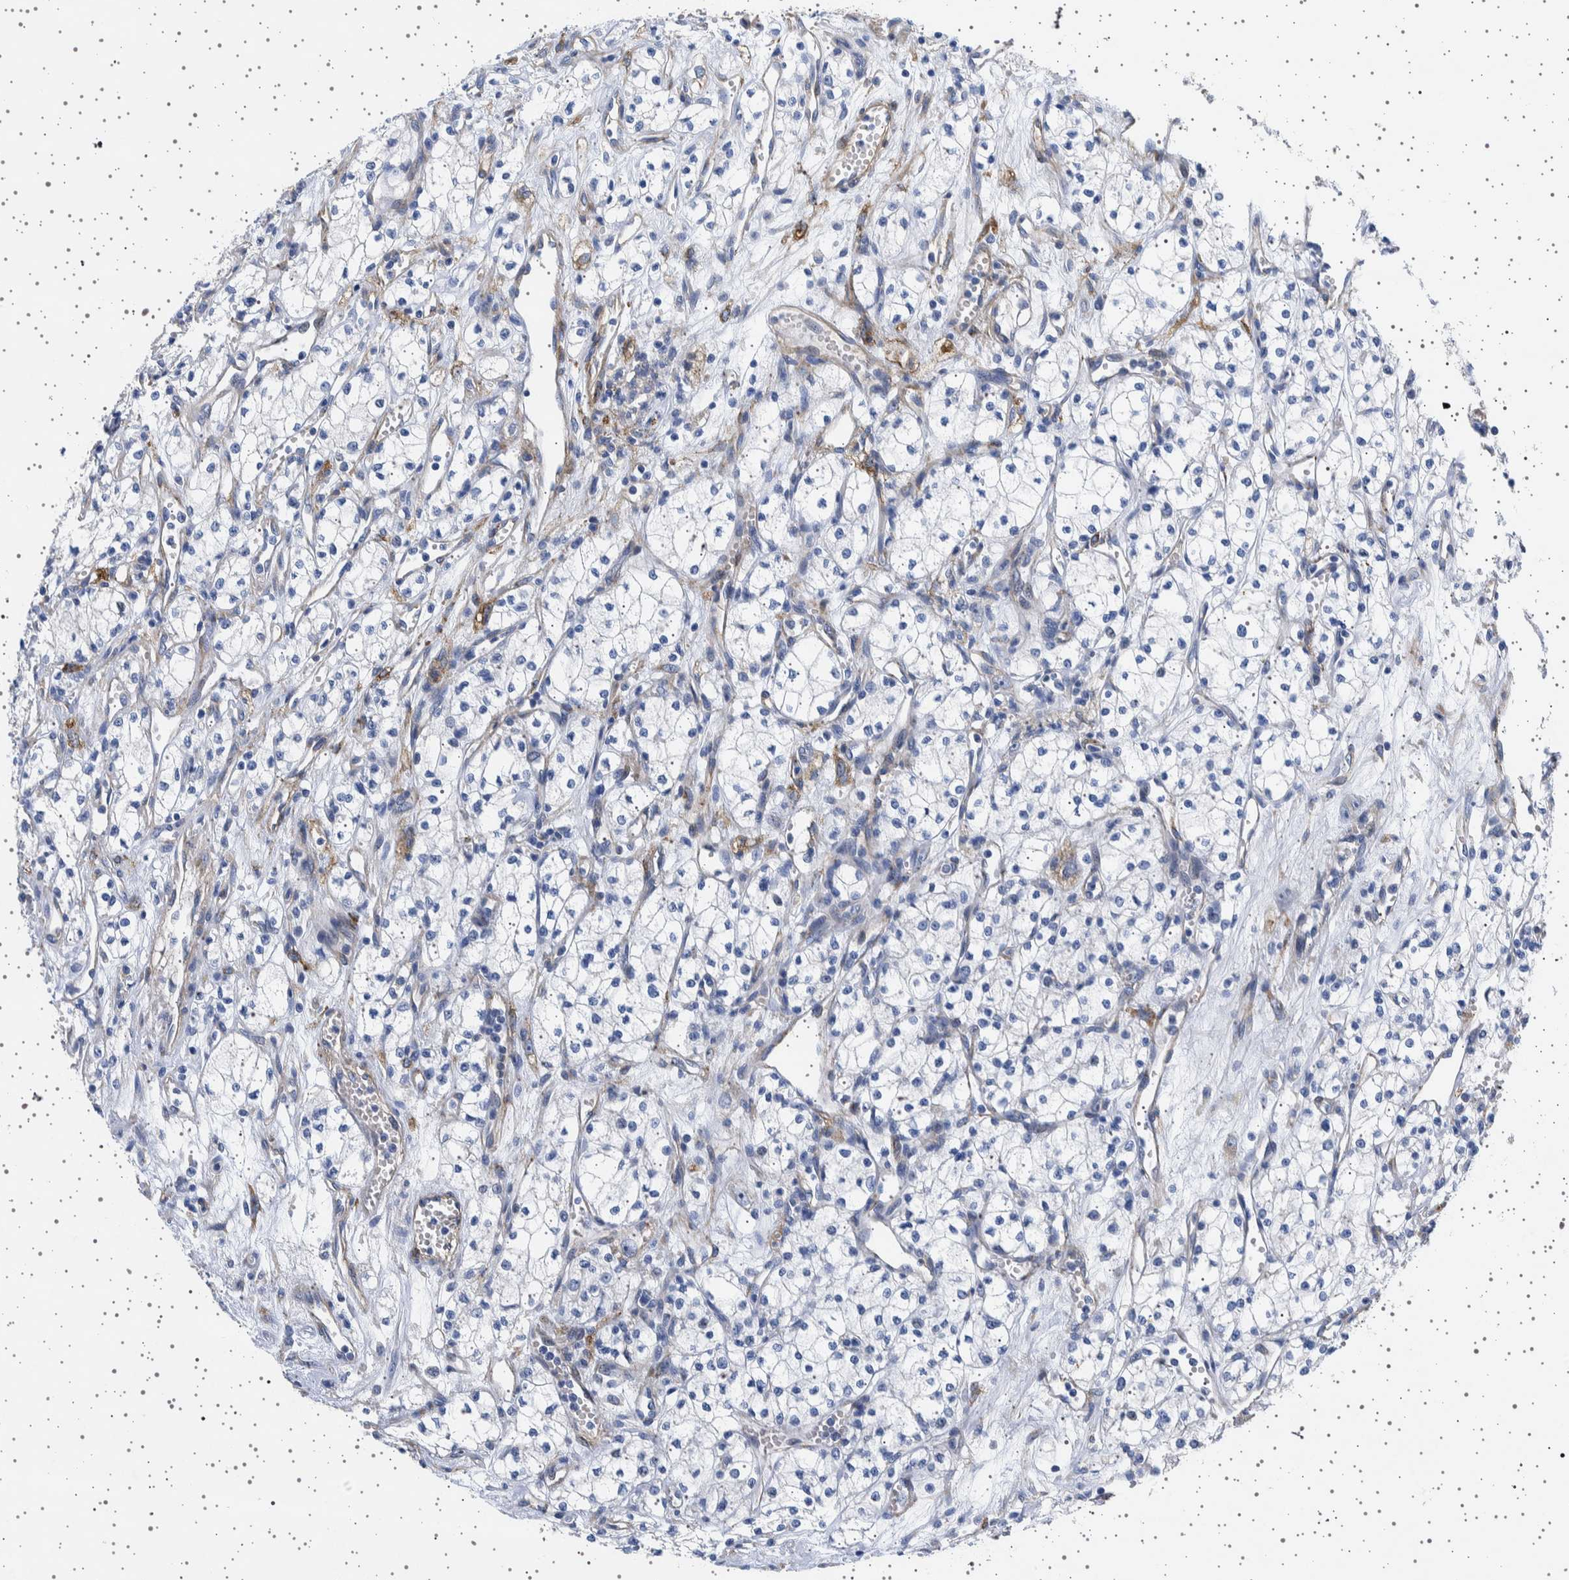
{"staining": {"intensity": "negative", "quantity": "none", "location": "none"}, "tissue": "renal cancer", "cell_type": "Tumor cells", "image_type": "cancer", "snomed": [{"axis": "morphology", "description": "Adenocarcinoma, NOS"}, {"axis": "topography", "description": "Kidney"}], "caption": "A histopathology image of renal adenocarcinoma stained for a protein reveals no brown staining in tumor cells.", "gene": "SEPTIN4", "patient": {"sex": "male", "age": 59}}